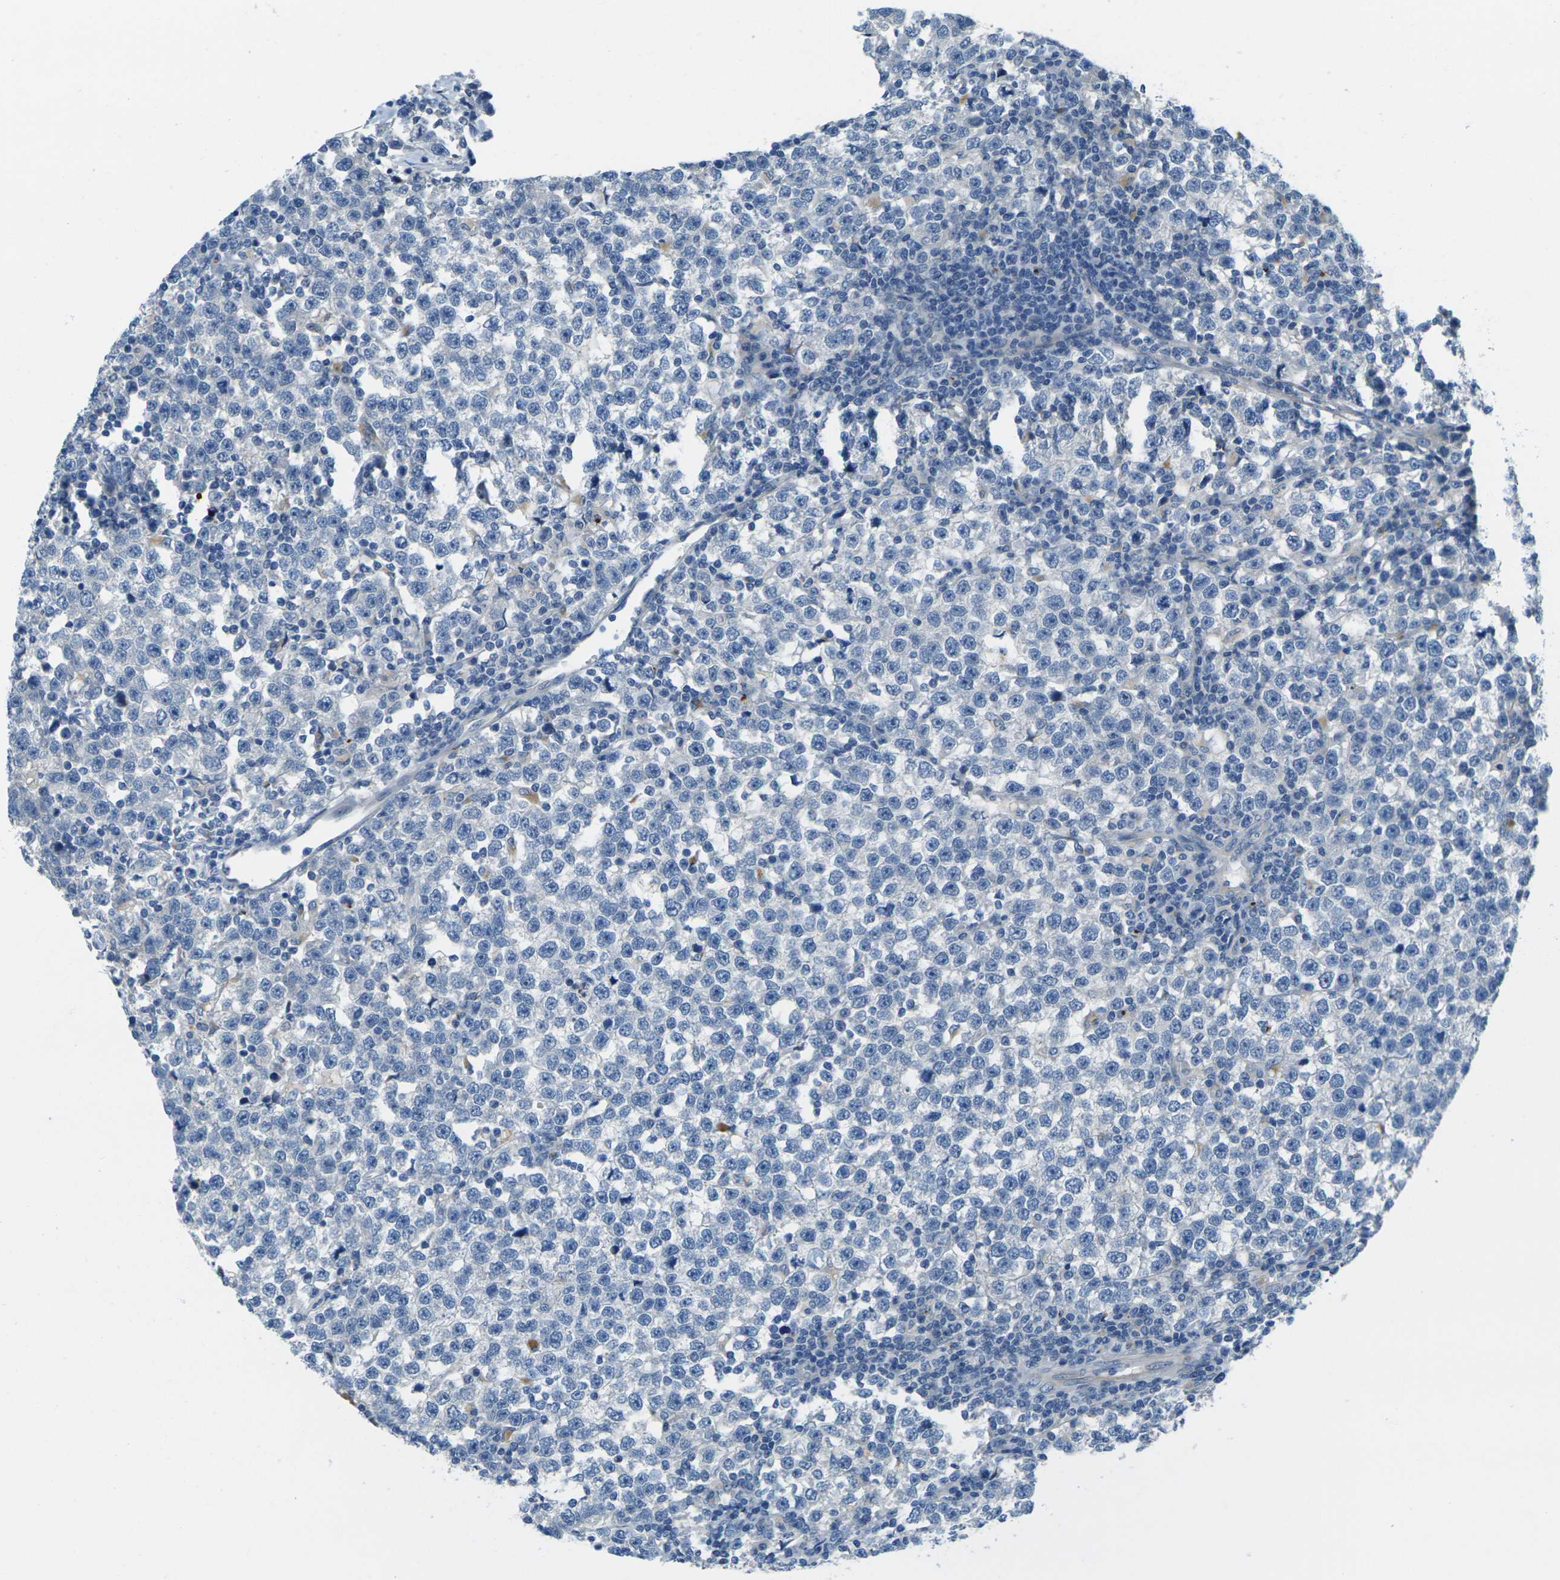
{"staining": {"intensity": "negative", "quantity": "none", "location": "none"}, "tissue": "testis cancer", "cell_type": "Tumor cells", "image_type": "cancer", "snomed": [{"axis": "morphology", "description": "Seminoma, NOS"}, {"axis": "topography", "description": "Testis"}], "caption": "Human testis cancer stained for a protein using immunohistochemistry exhibits no expression in tumor cells.", "gene": "CYP2C8", "patient": {"sex": "male", "age": 43}}